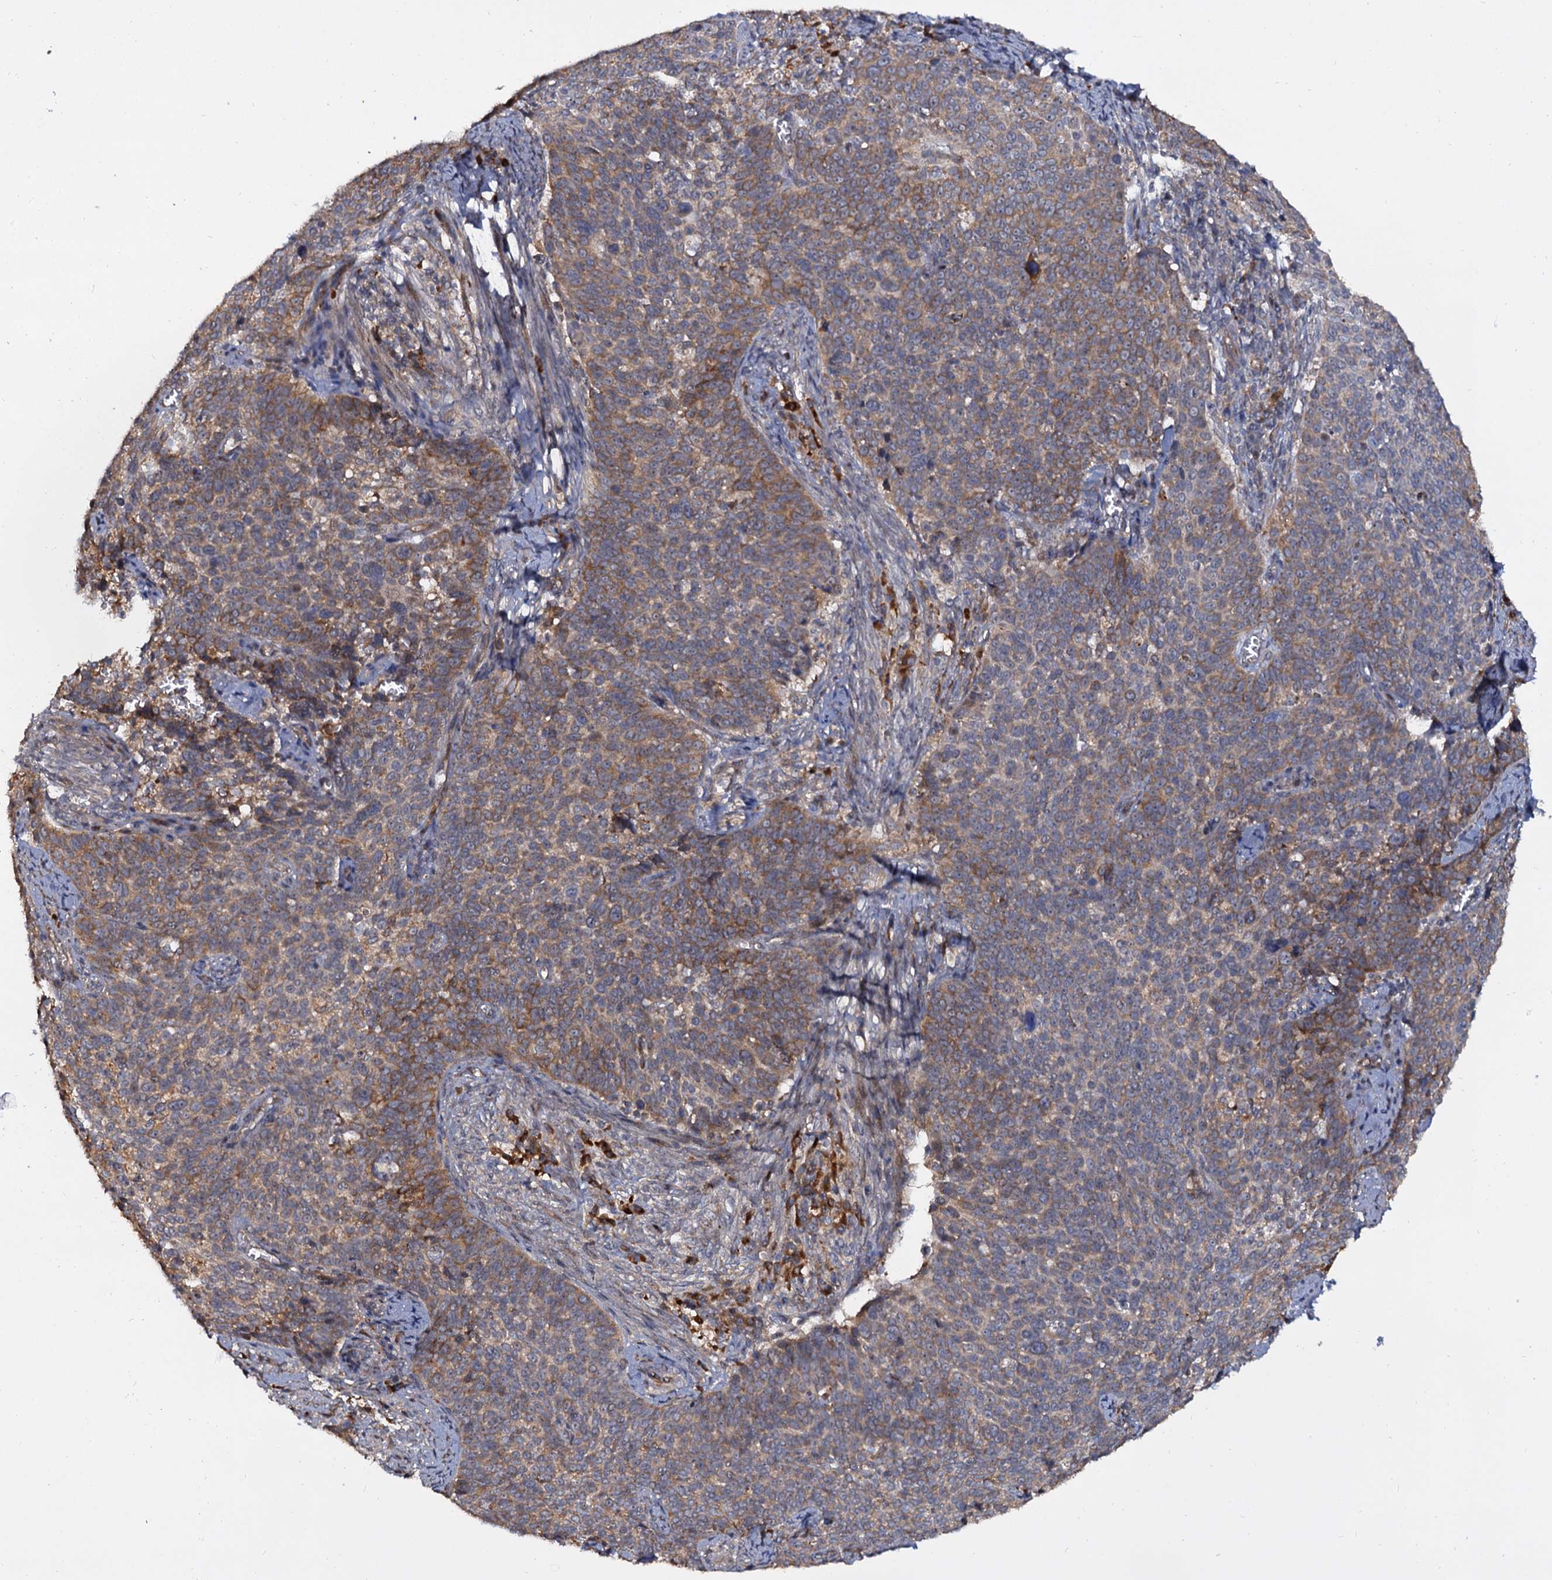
{"staining": {"intensity": "moderate", "quantity": "25%-75%", "location": "cytoplasmic/membranous"}, "tissue": "cervical cancer", "cell_type": "Tumor cells", "image_type": "cancer", "snomed": [{"axis": "morphology", "description": "Squamous cell carcinoma, NOS"}, {"axis": "topography", "description": "Cervix"}], "caption": "This photomicrograph exhibits IHC staining of human cervical squamous cell carcinoma, with medium moderate cytoplasmic/membranous positivity in approximately 25%-75% of tumor cells.", "gene": "WWC3", "patient": {"sex": "female", "age": 39}}